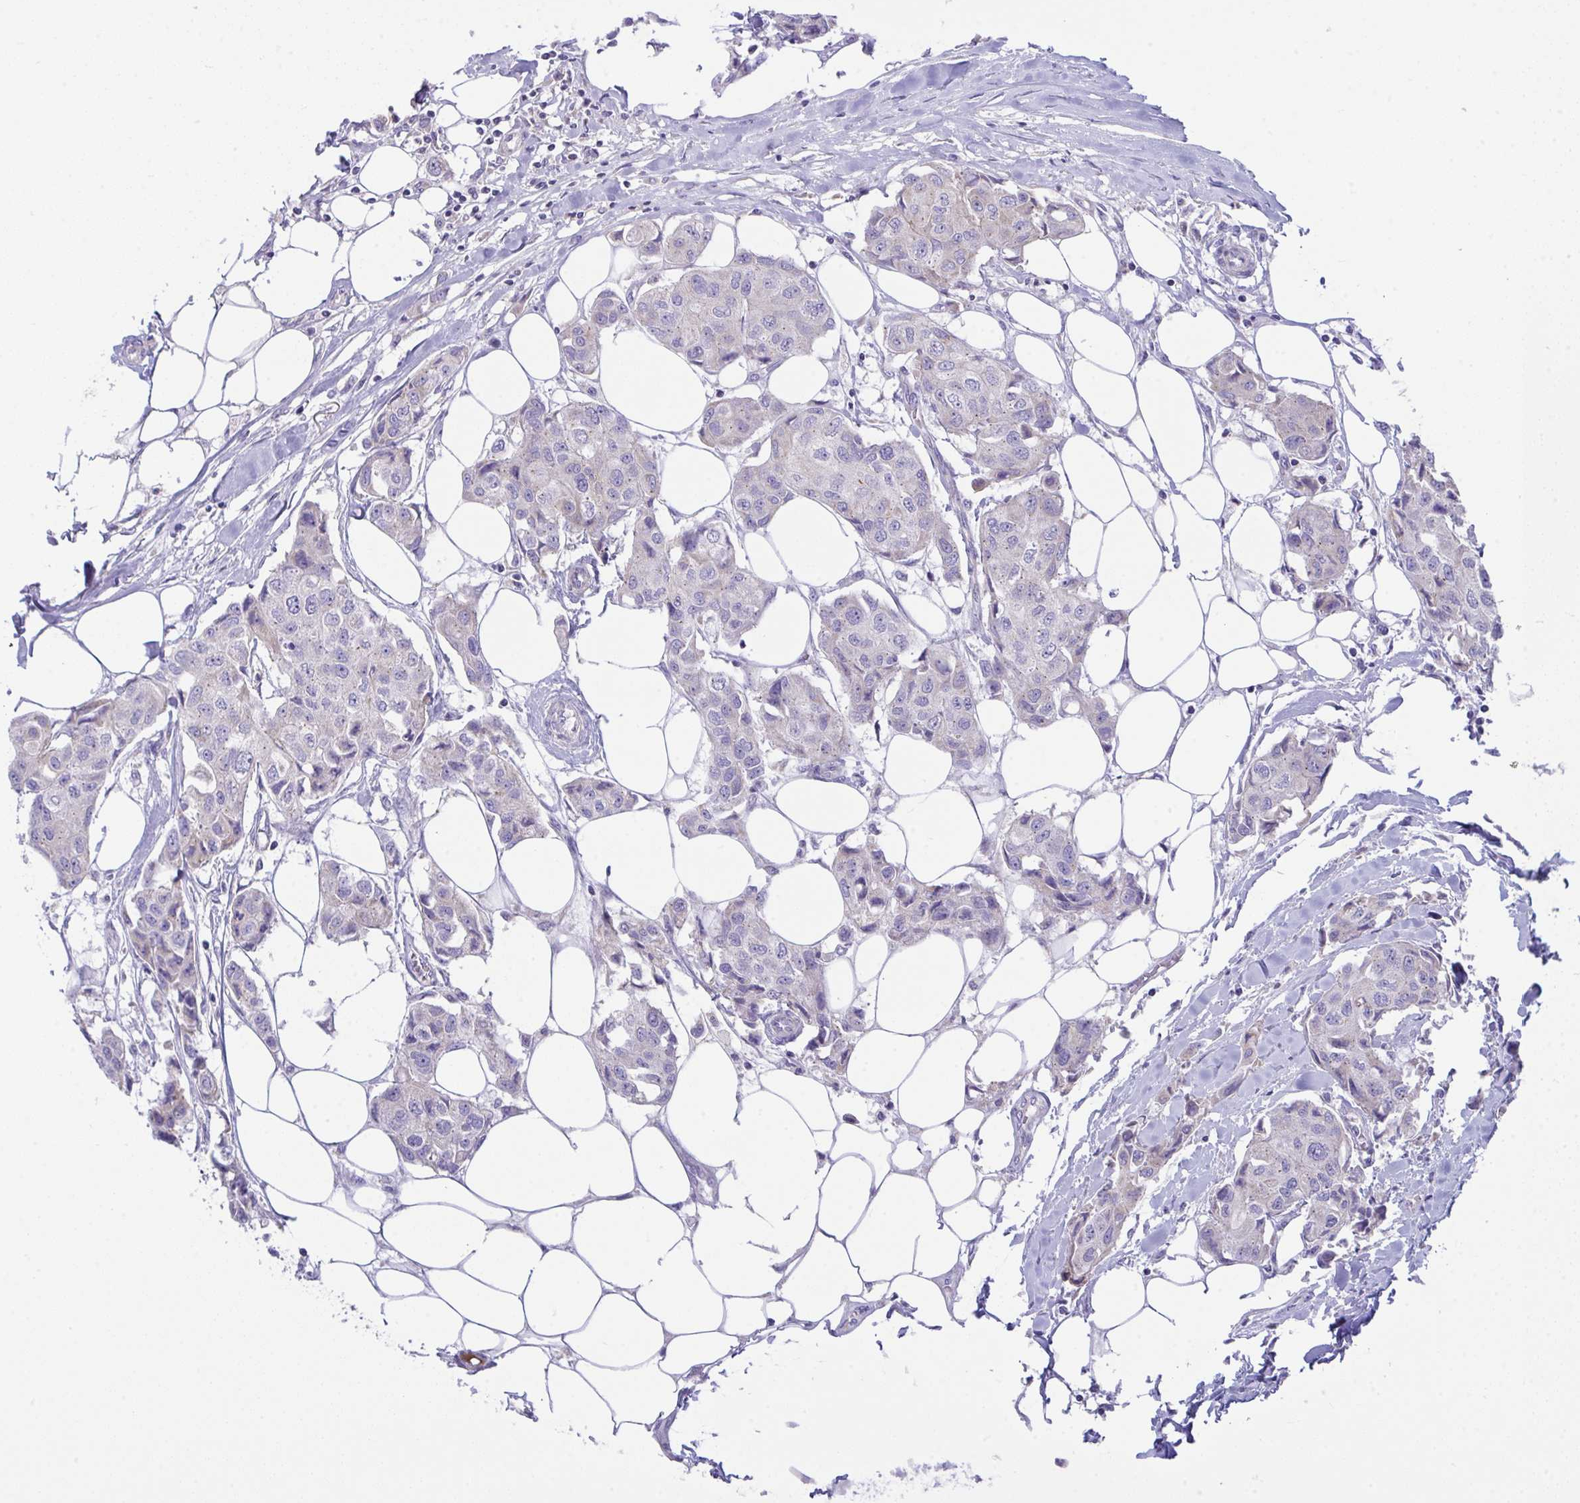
{"staining": {"intensity": "weak", "quantity": "25%-75%", "location": "cytoplasmic/membranous"}, "tissue": "breast cancer", "cell_type": "Tumor cells", "image_type": "cancer", "snomed": [{"axis": "morphology", "description": "Duct carcinoma"}, {"axis": "topography", "description": "Breast"}, {"axis": "topography", "description": "Lymph node"}], "caption": "Weak cytoplasmic/membranous staining is seen in approximately 25%-75% of tumor cells in breast invasive ductal carcinoma.", "gene": "PLA2G12B", "patient": {"sex": "female", "age": 80}}